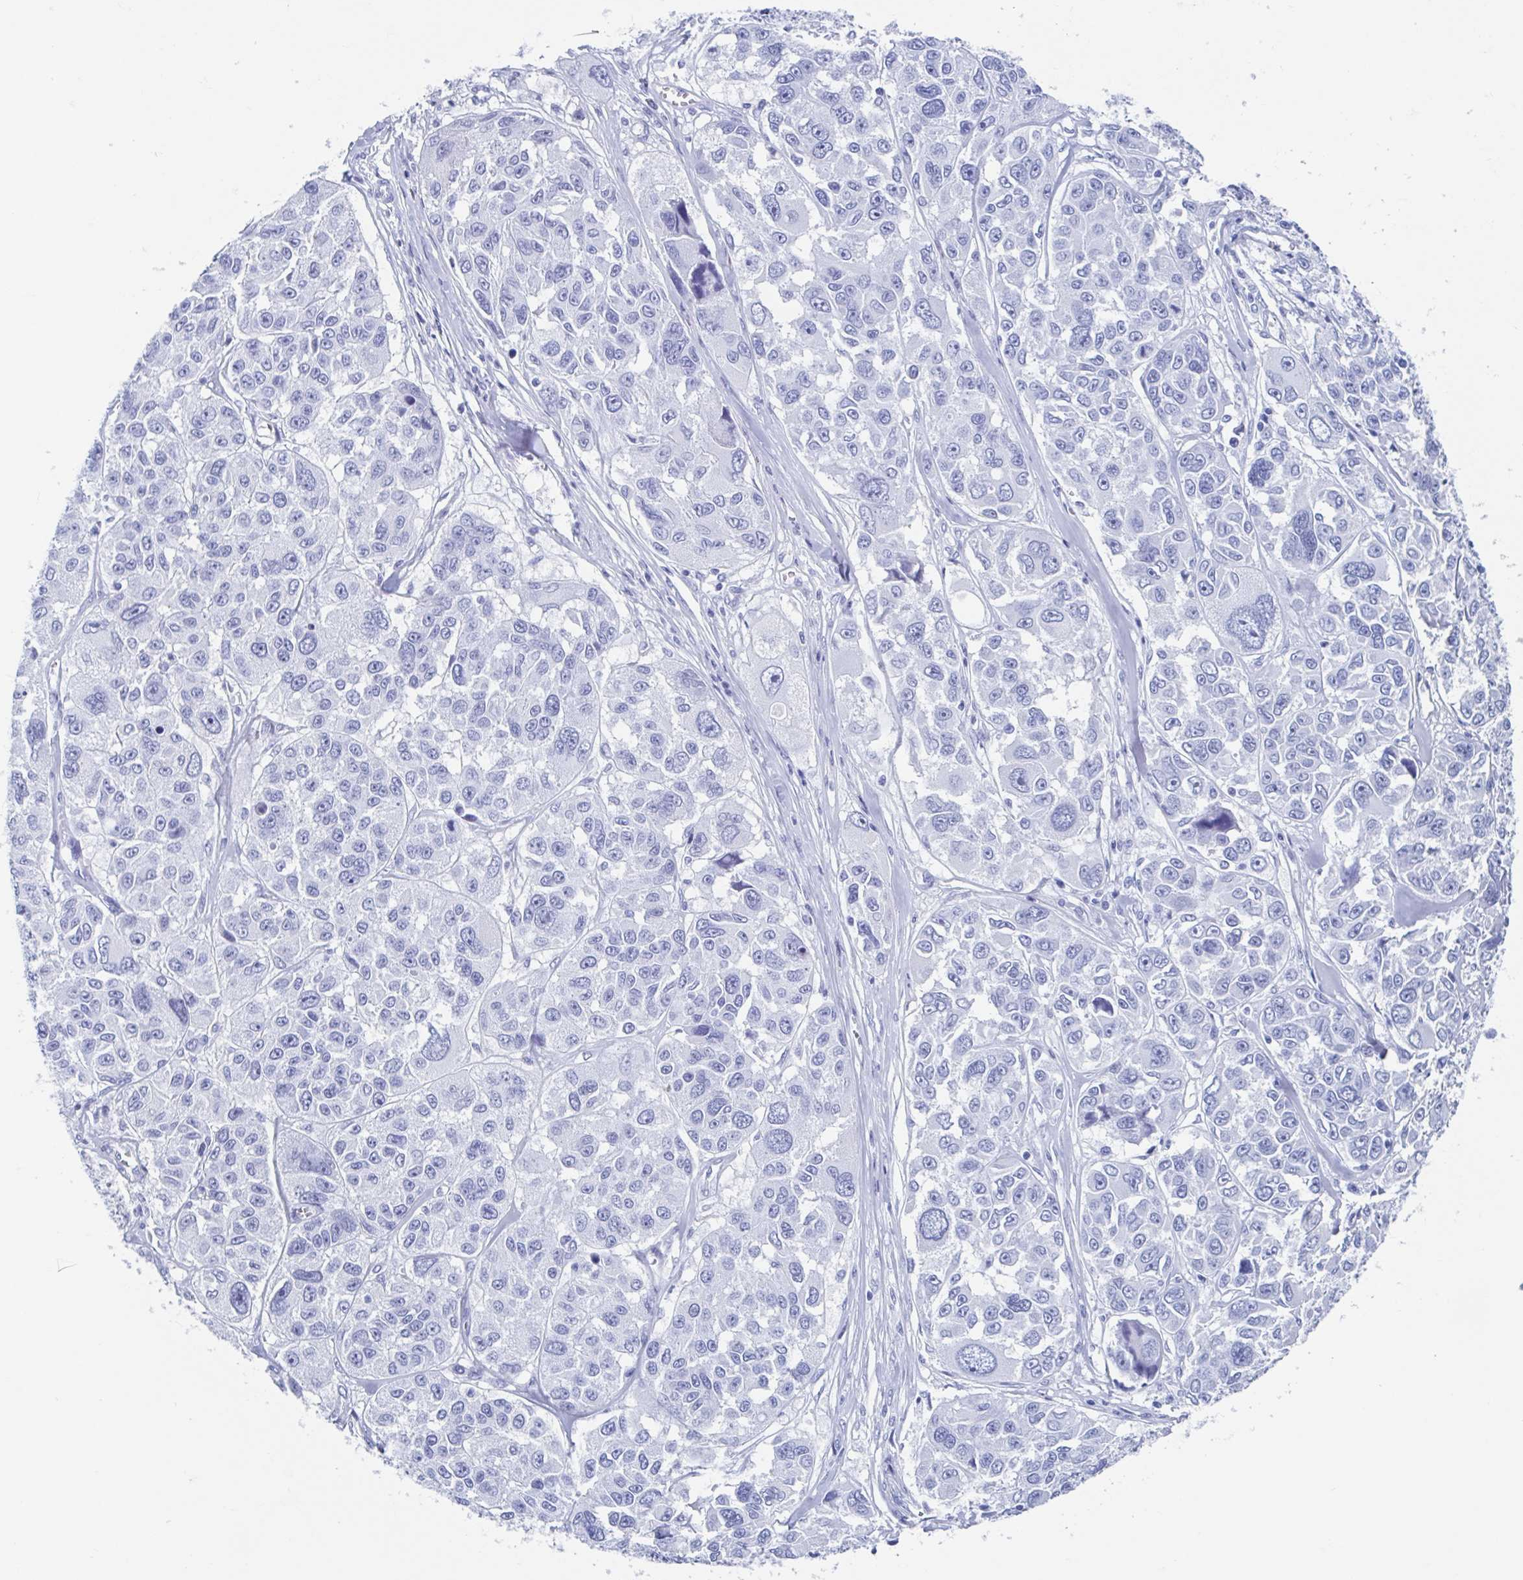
{"staining": {"intensity": "negative", "quantity": "none", "location": "none"}, "tissue": "melanoma", "cell_type": "Tumor cells", "image_type": "cancer", "snomed": [{"axis": "morphology", "description": "Malignant melanoma, NOS"}, {"axis": "topography", "description": "Skin"}], "caption": "Melanoma was stained to show a protein in brown. There is no significant staining in tumor cells.", "gene": "C10orf53", "patient": {"sex": "female", "age": 66}}